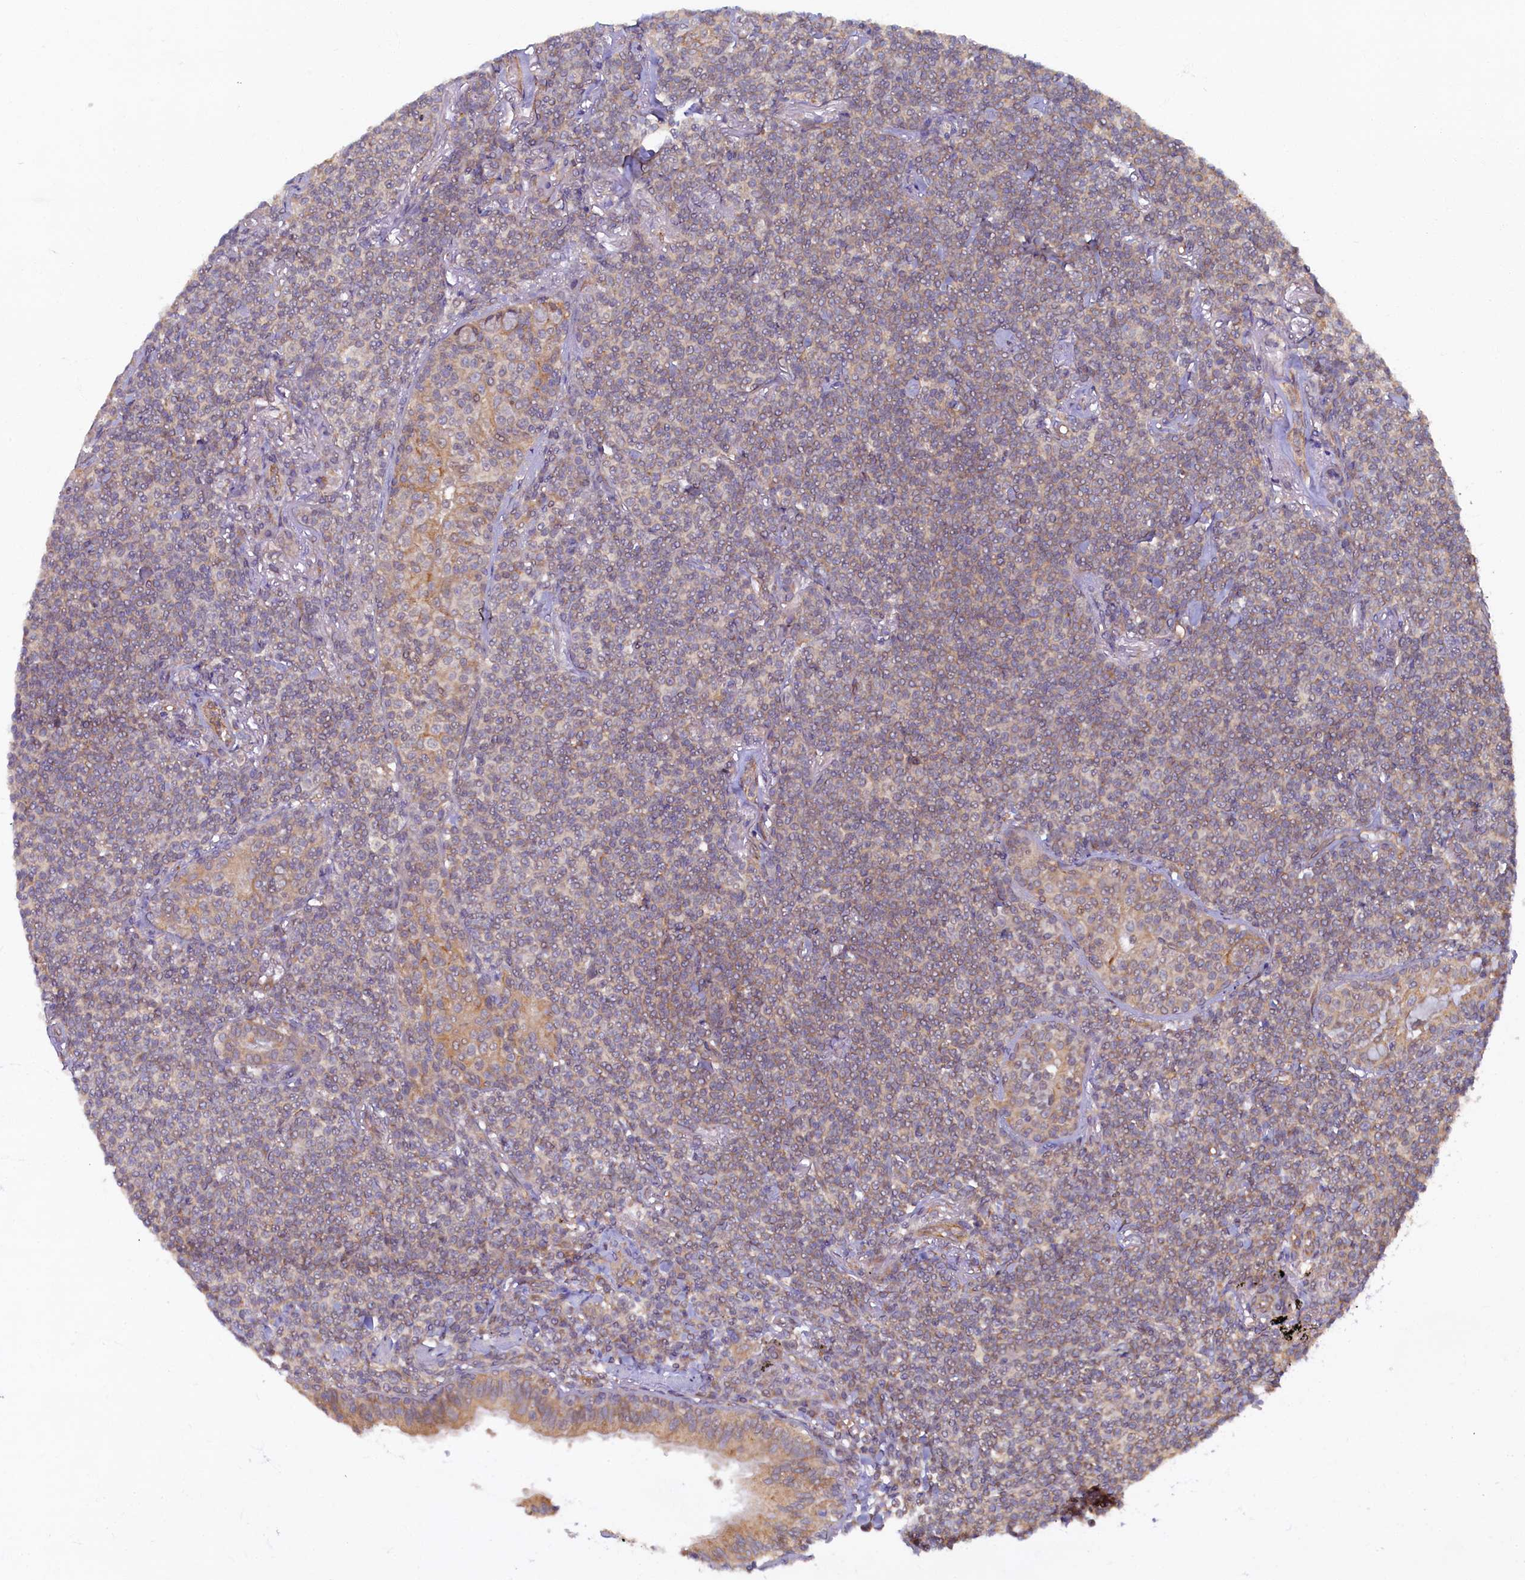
{"staining": {"intensity": "weak", "quantity": "<25%", "location": "cytoplasmic/membranous"}, "tissue": "lymphoma", "cell_type": "Tumor cells", "image_type": "cancer", "snomed": [{"axis": "morphology", "description": "Malignant lymphoma, non-Hodgkin's type, Low grade"}, {"axis": "topography", "description": "Lung"}], "caption": "Immunohistochemical staining of human malignant lymphoma, non-Hodgkin's type (low-grade) exhibits no significant expression in tumor cells. (Brightfield microscopy of DAB (3,3'-diaminobenzidine) immunohistochemistry (IHC) at high magnification).", "gene": "STX12", "patient": {"sex": "female", "age": 71}}